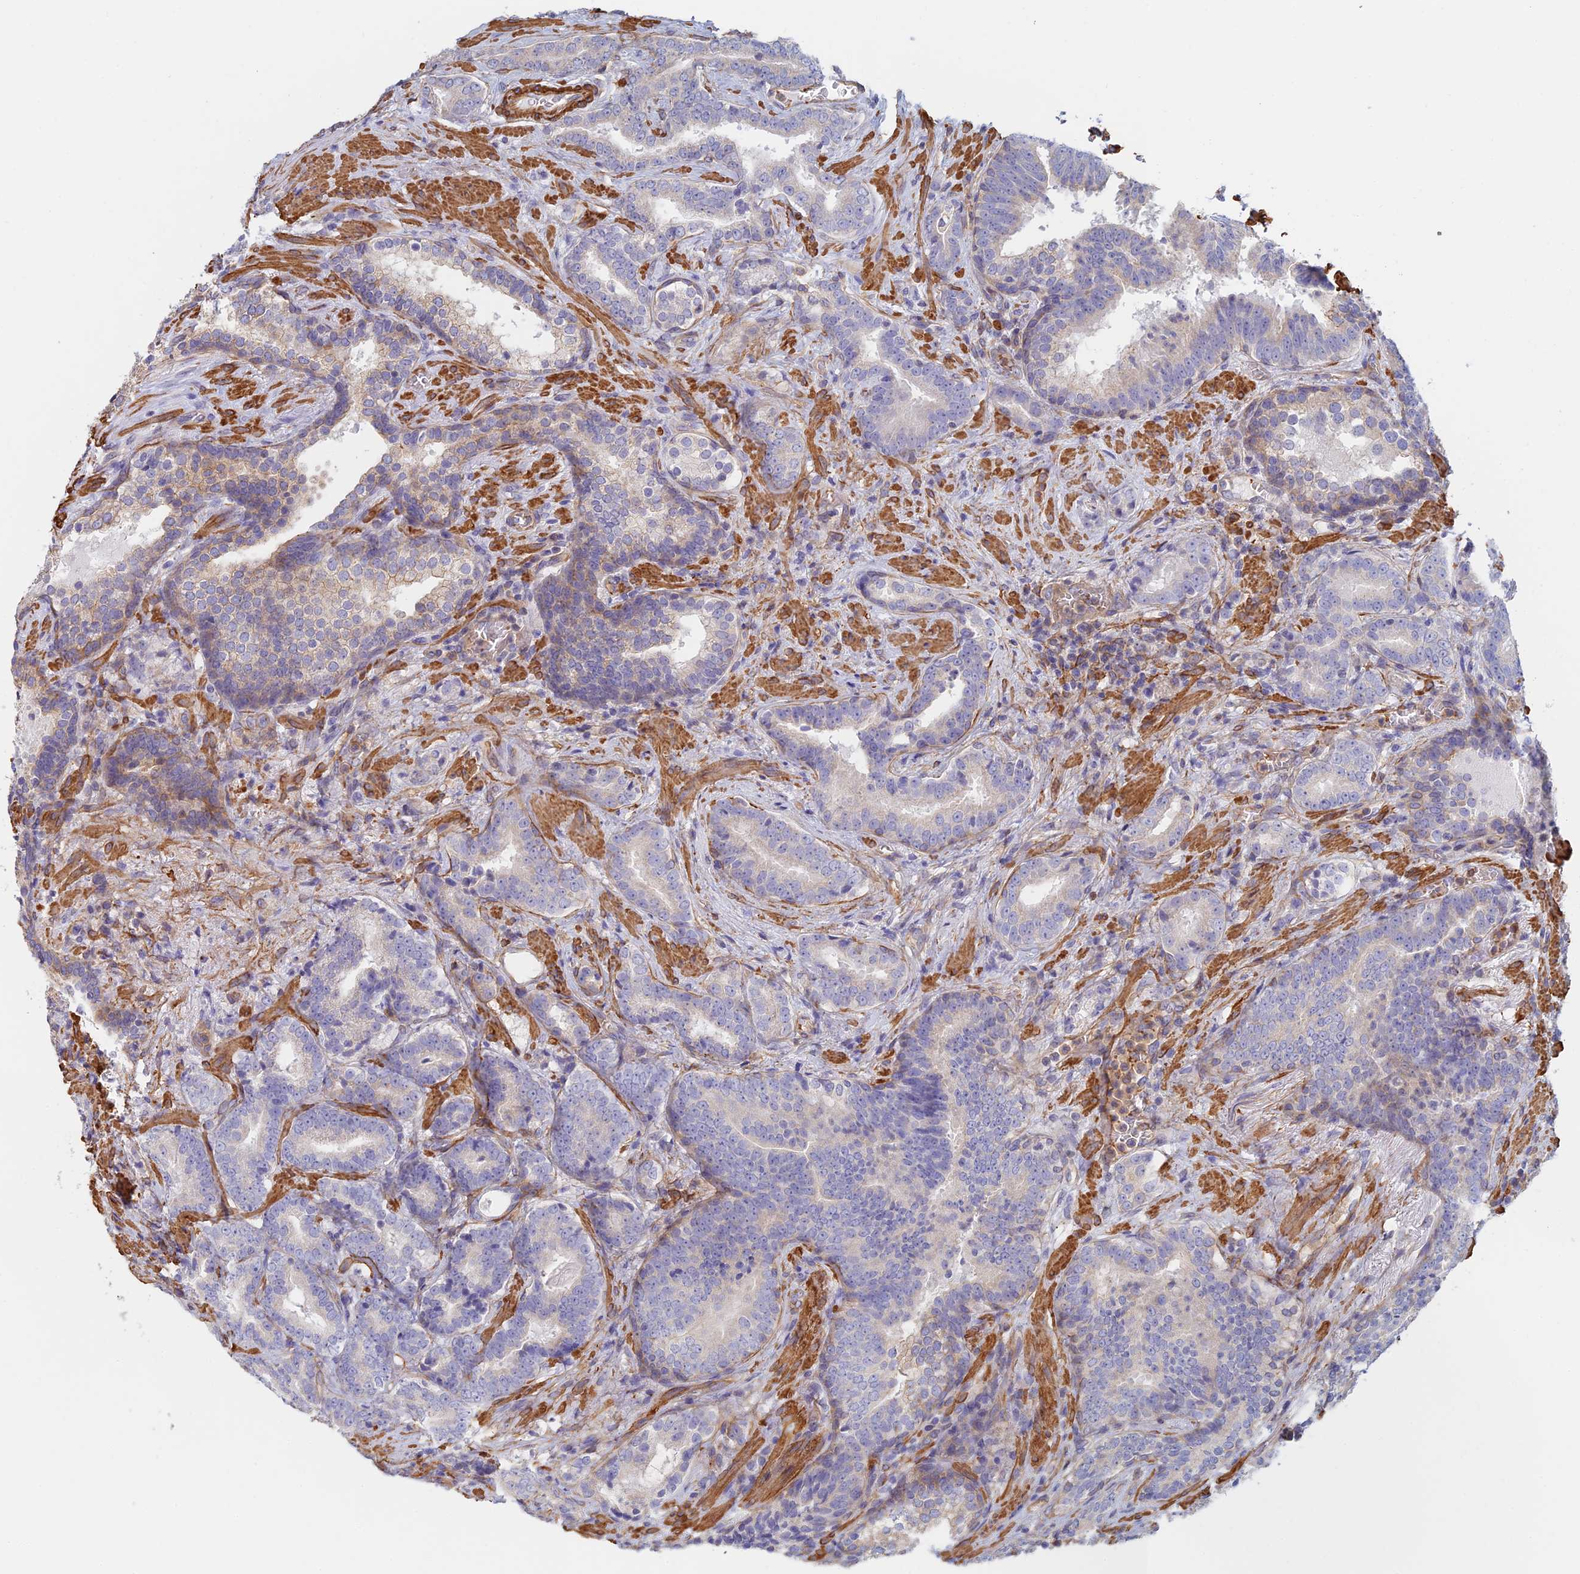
{"staining": {"intensity": "weak", "quantity": "<25%", "location": "cytoplasmic/membranous"}, "tissue": "prostate cancer", "cell_type": "Tumor cells", "image_type": "cancer", "snomed": [{"axis": "morphology", "description": "Adenocarcinoma, Low grade"}, {"axis": "topography", "description": "Prostate"}], "caption": "High magnification brightfield microscopy of prostate cancer stained with DAB (3,3'-diaminobenzidine) (brown) and counterstained with hematoxylin (blue): tumor cells show no significant staining. (IHC, brightfield microscopy, high magnification).", "gene": "PAK4", "patient": {"sex": "male", "age": 58}}